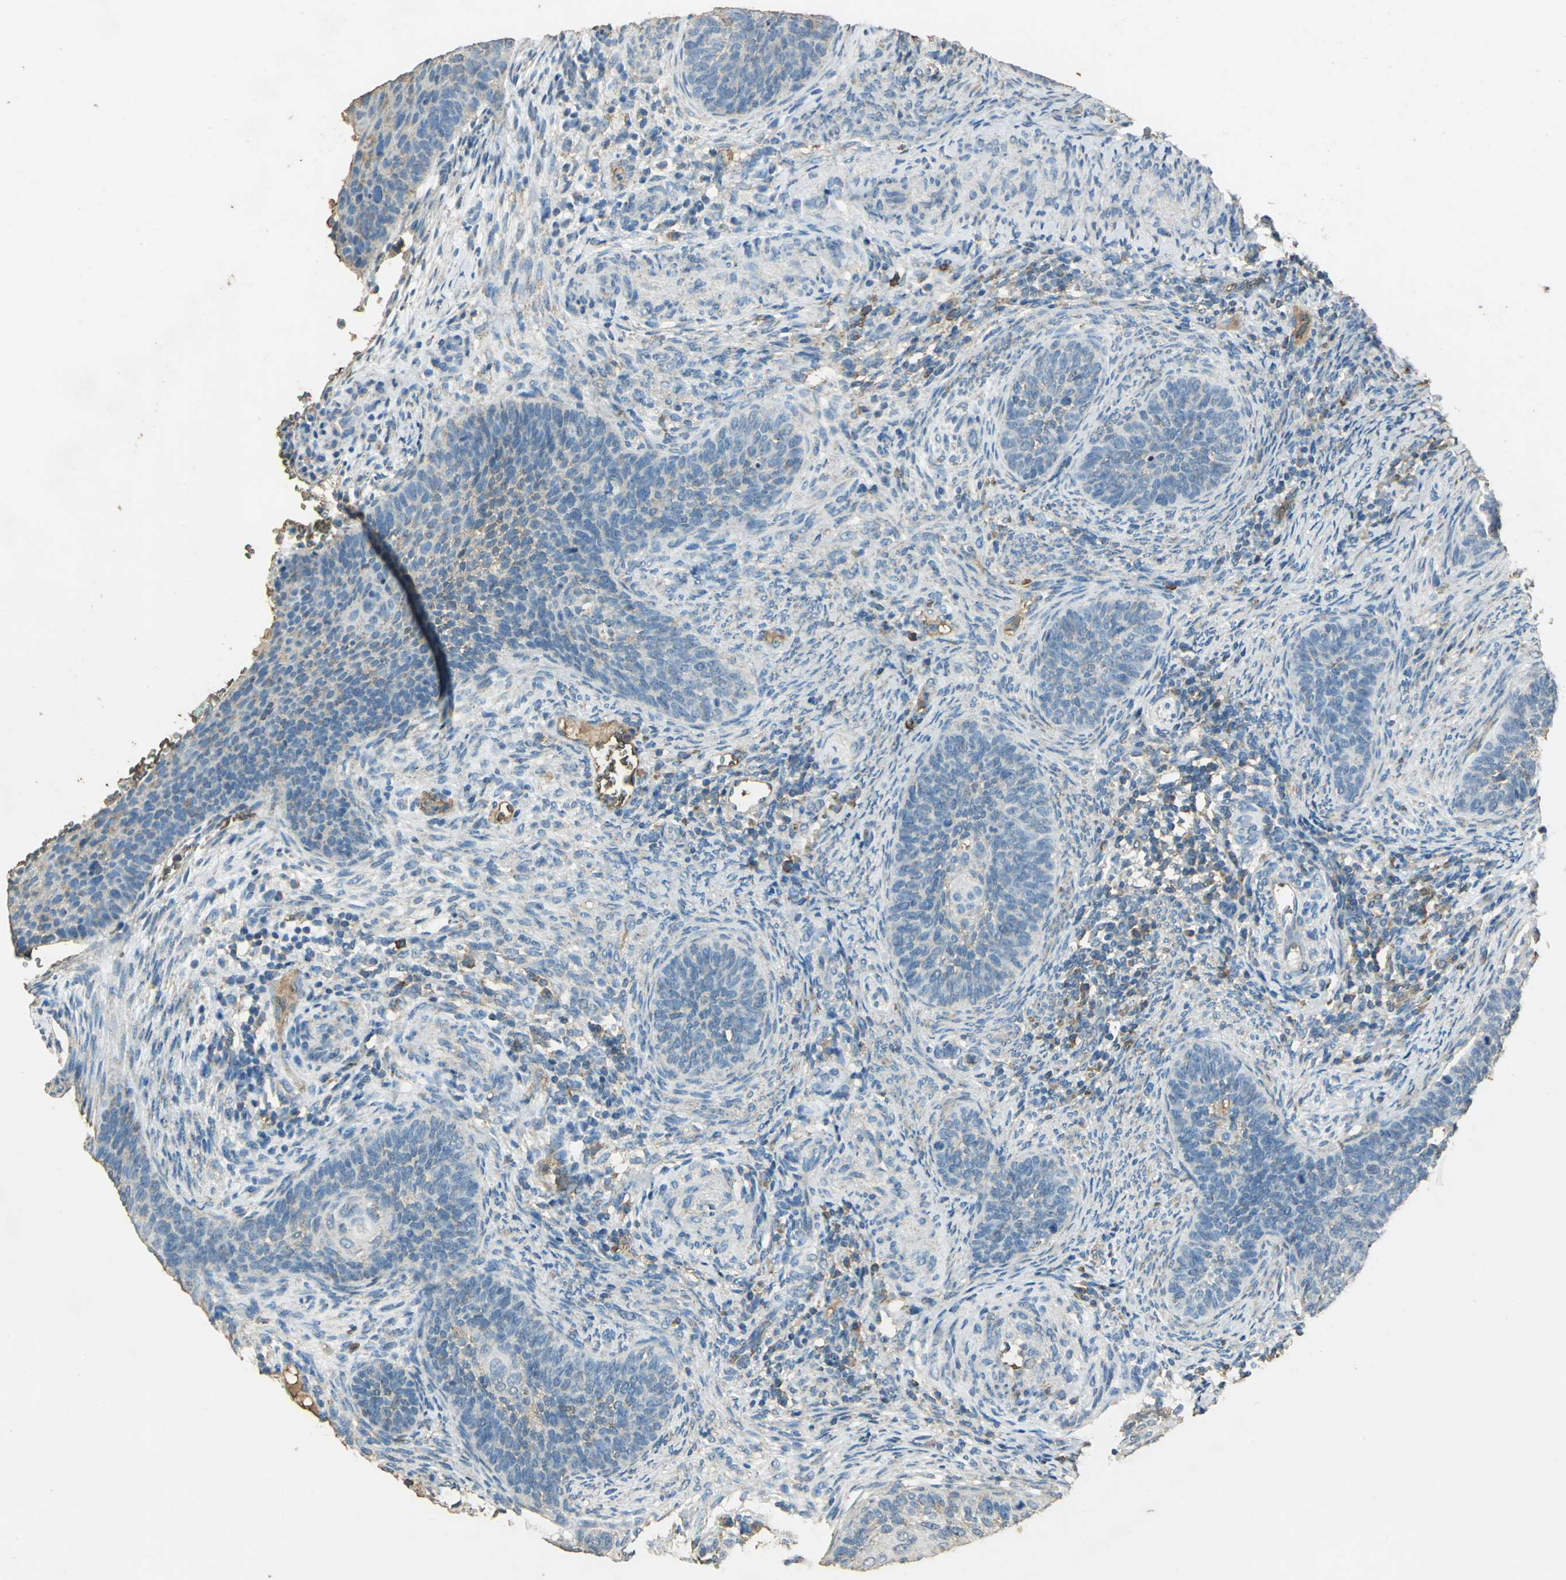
{"staining": {"intensity": "weak", "quantity": "25%-75%", "location": "cytoplasmic/membranous"}, "tissue": "cervical cancer", "cell_type": "Tumor cells", "image_type": "cancer", "snomed": [{"axis": "morphology", "description": "Squamous cell carcinoma, NOS"}, {"axis": "topography", "description": "Cervix"}], "caption": "This histopathology image exhibits IHC staining of human cervical squamous cell carcinoma, with low weak cytoplasmic/membranous positivity in approximately 25%-75% of tumor cells.", "gene": "TRAPPC2", "patient": {"sex": "female", "age": 33}}